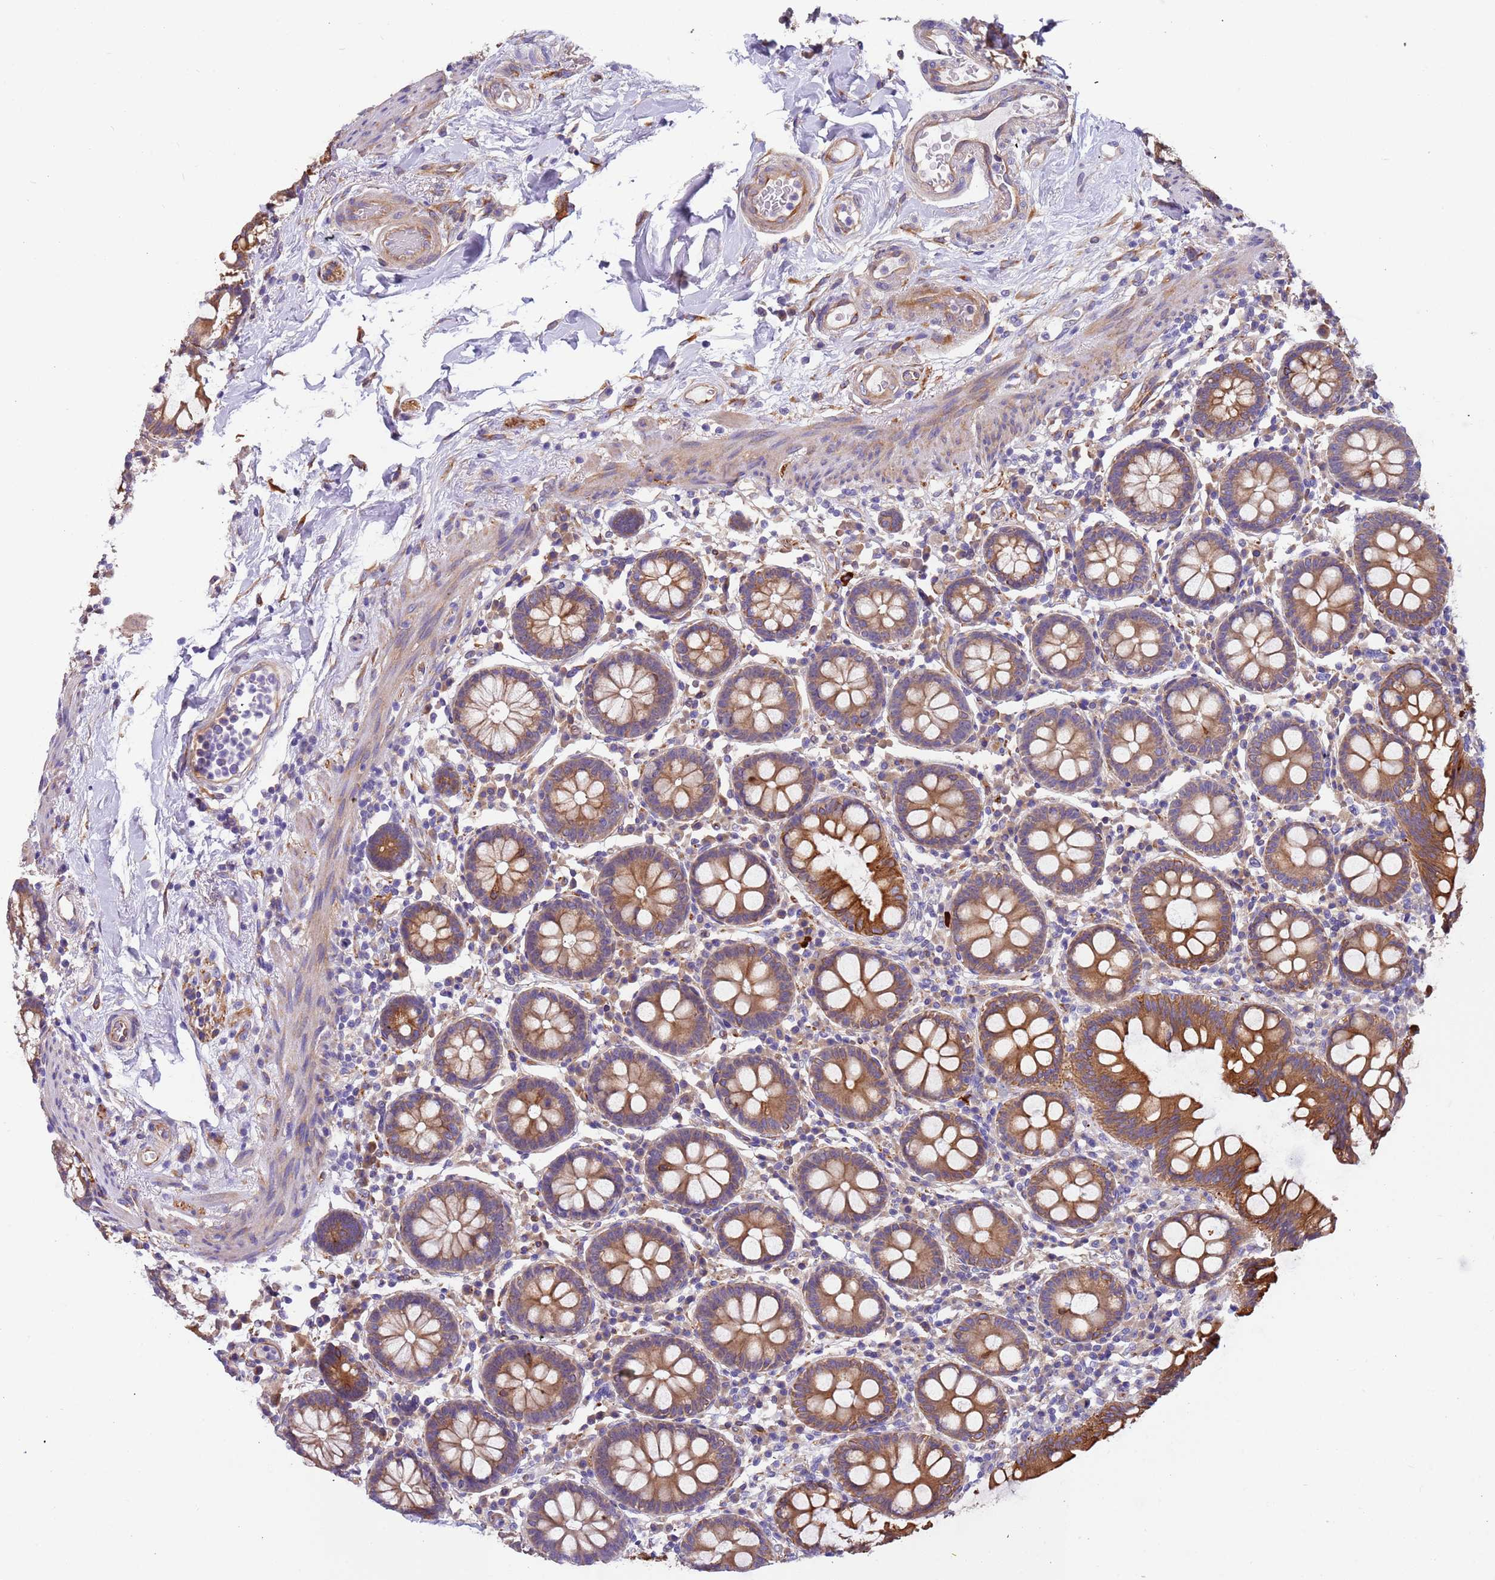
{"staining": {"intensity": "weak", "quantity": ">75%", "location": "cytoplasmic/membranous"}, "tissue": "colon", "cell_type": "Endothelial cells", "image_type": "normal", "snomed": [{"axis": "morphology", "description": "Normal tissue, NOS"}, {"axis": "topography", "description": "Colon"}], "caption": "An immunohistochemistry (IHC) photomicrograph of normal tissue is shown. Protein staining in brown shows weak cytoplasmic/membranous positivity in colon within endothelial cells.", "gene": "LAMB4", "patient": {"sex": "female", "age": 79}}